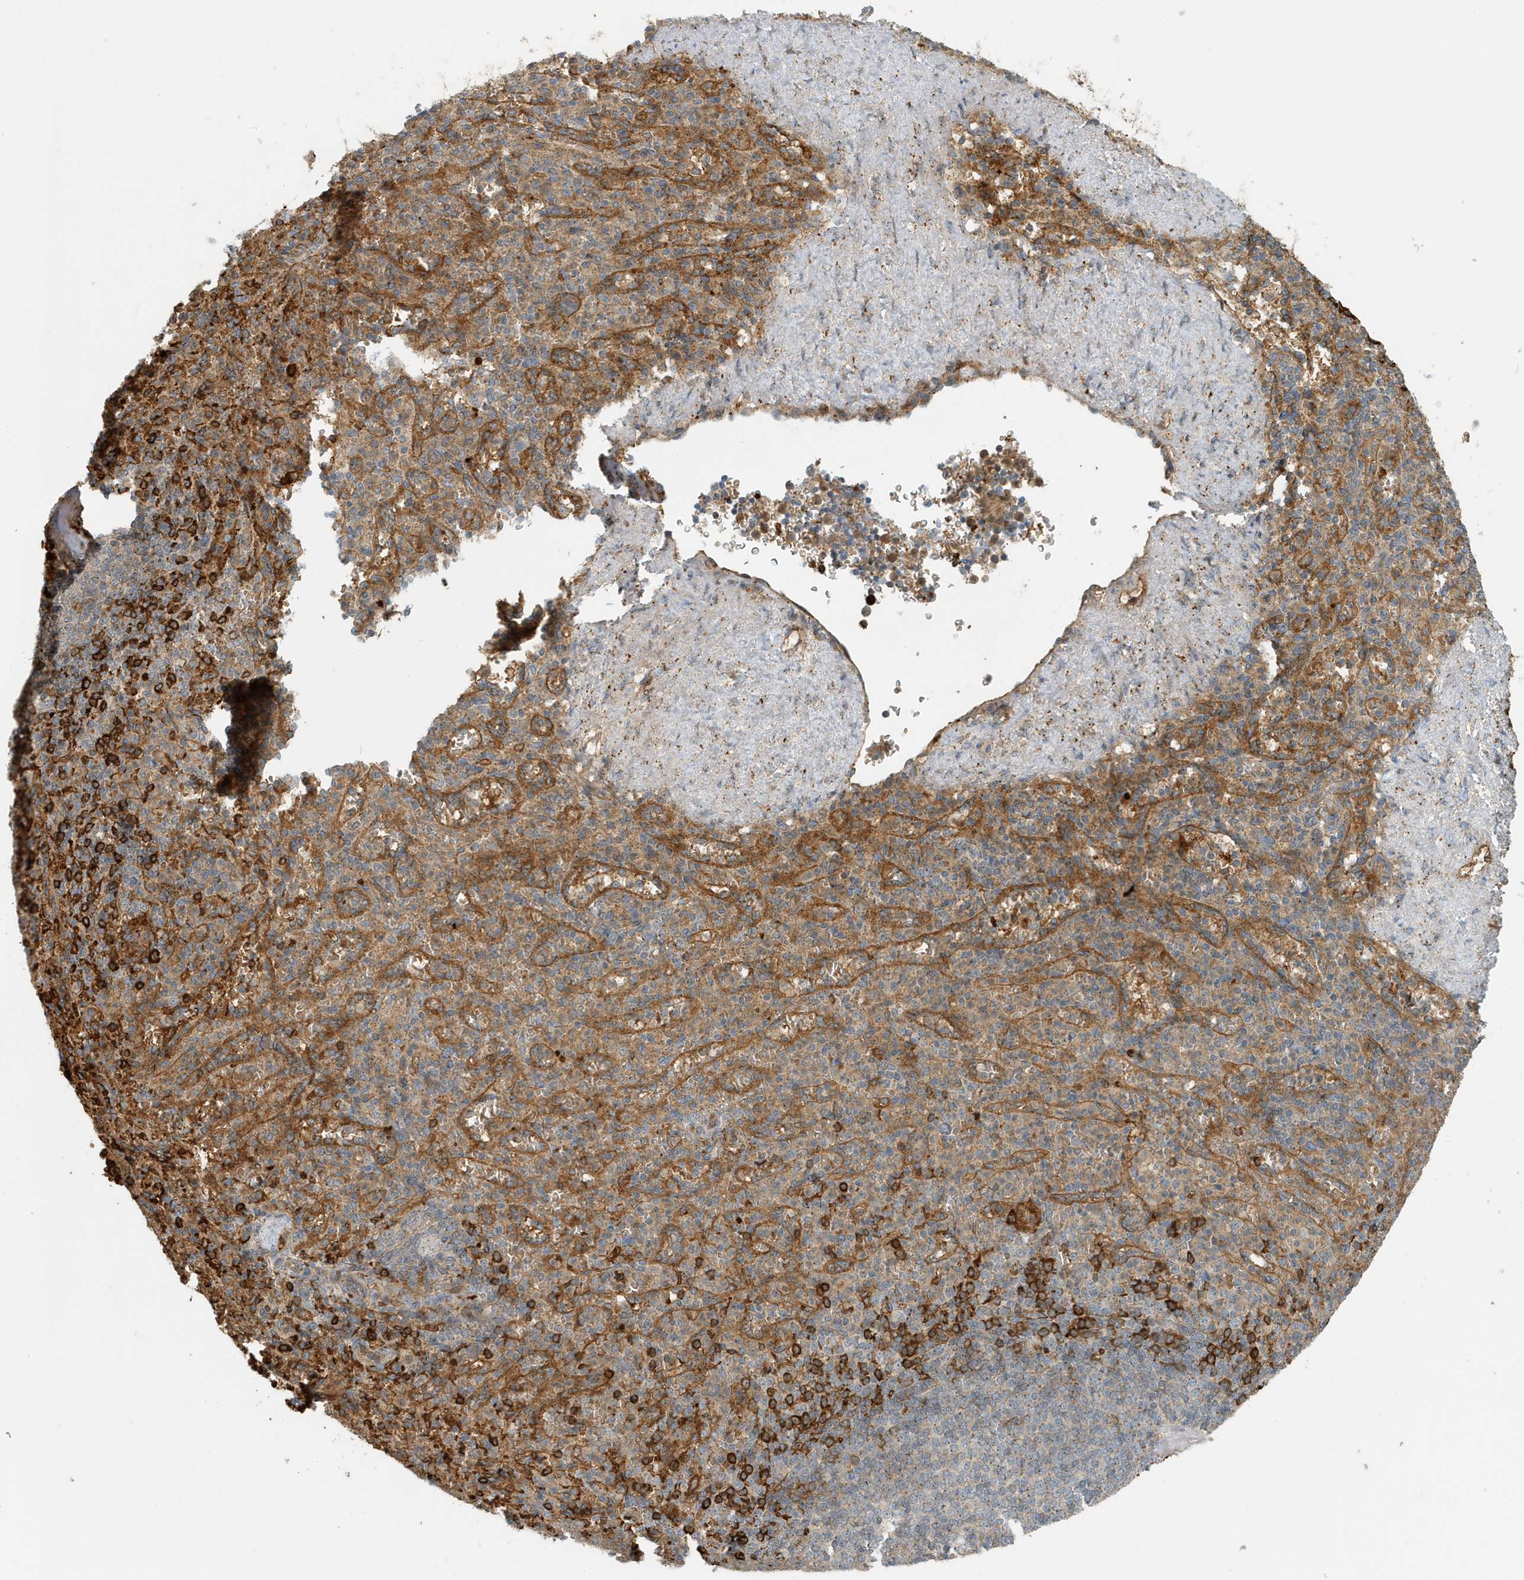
{"staining": {"intensity": "strong", "quantity": "<25%", "location": "cytoplasmic/membranous"}, "tissue": "spleen", "cell_type": "Cells in red pulp", "image_type": "normal", "snomed": [{"axis": "morphology", "description": "Normal tissue, NOS"}, {"axis": "topography", "description": "Spleen"}], "caption": "Protein analysis of benign spleen displays strong cytoplasmic/membranous staining in about <25% of cells in red pulp. (IHC, brightfield microscopy, high magnification).", "gene": "FYCO1", "patient": {"sex": "female", "age": 74}}